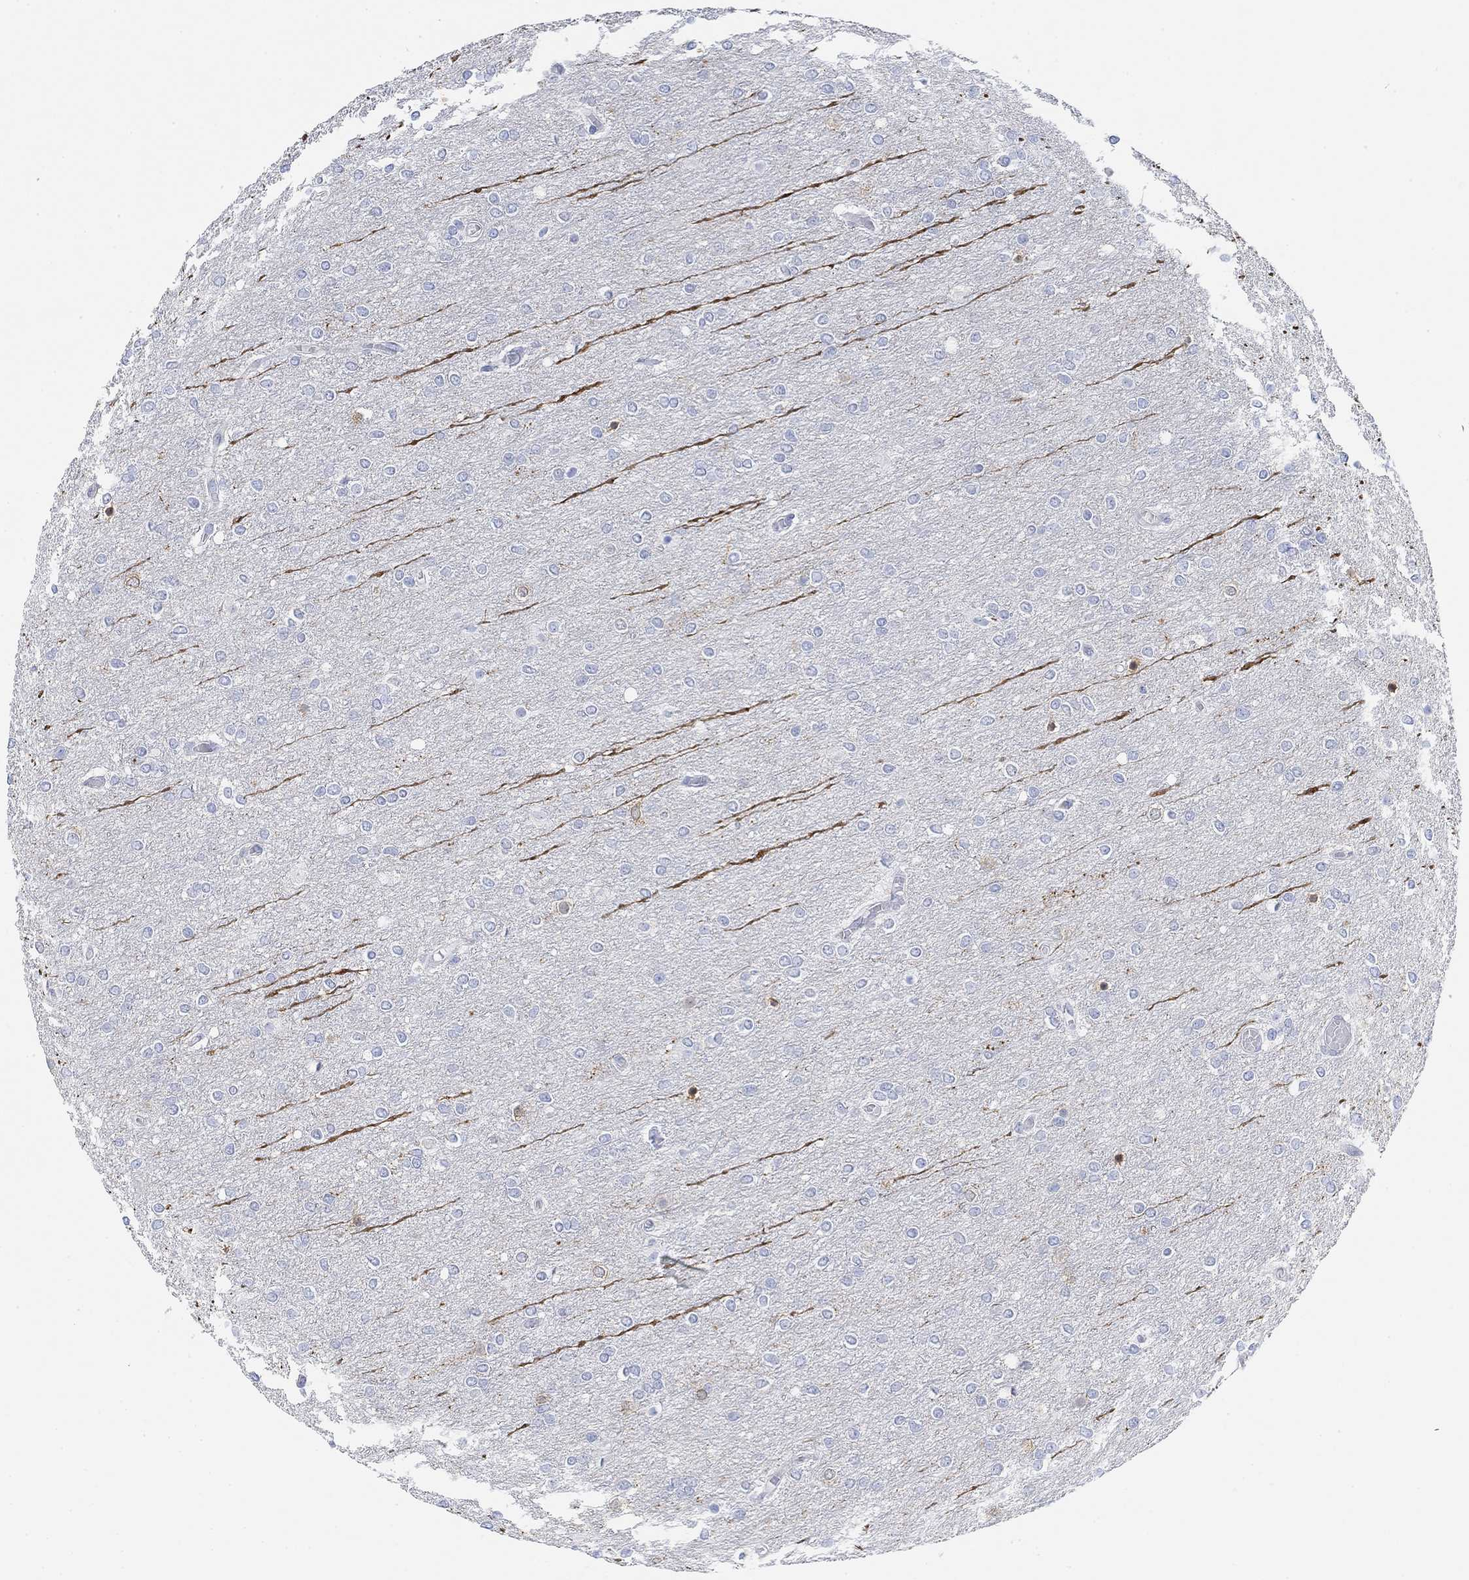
{"staining": {"intensity": "negative", "quantity": "none", "location": "none"}, "tissue": "glioma", "cell_type": "Tumor cells", "image_type": "cancer", "snomed": [{"axis": "morphology", "description": "Glioma, malignant, High grade"}, {"axis": "topography", "description": "Brain"}], "caption": "Glioma was stained to show a protein in brown. There is no significant staining in tumor cells. (Immunohistochemistry (ihc), brightfield microscopy, high magnification).", "gene": "VAT1L", "patient": {"sex": "female", "age": 61}}